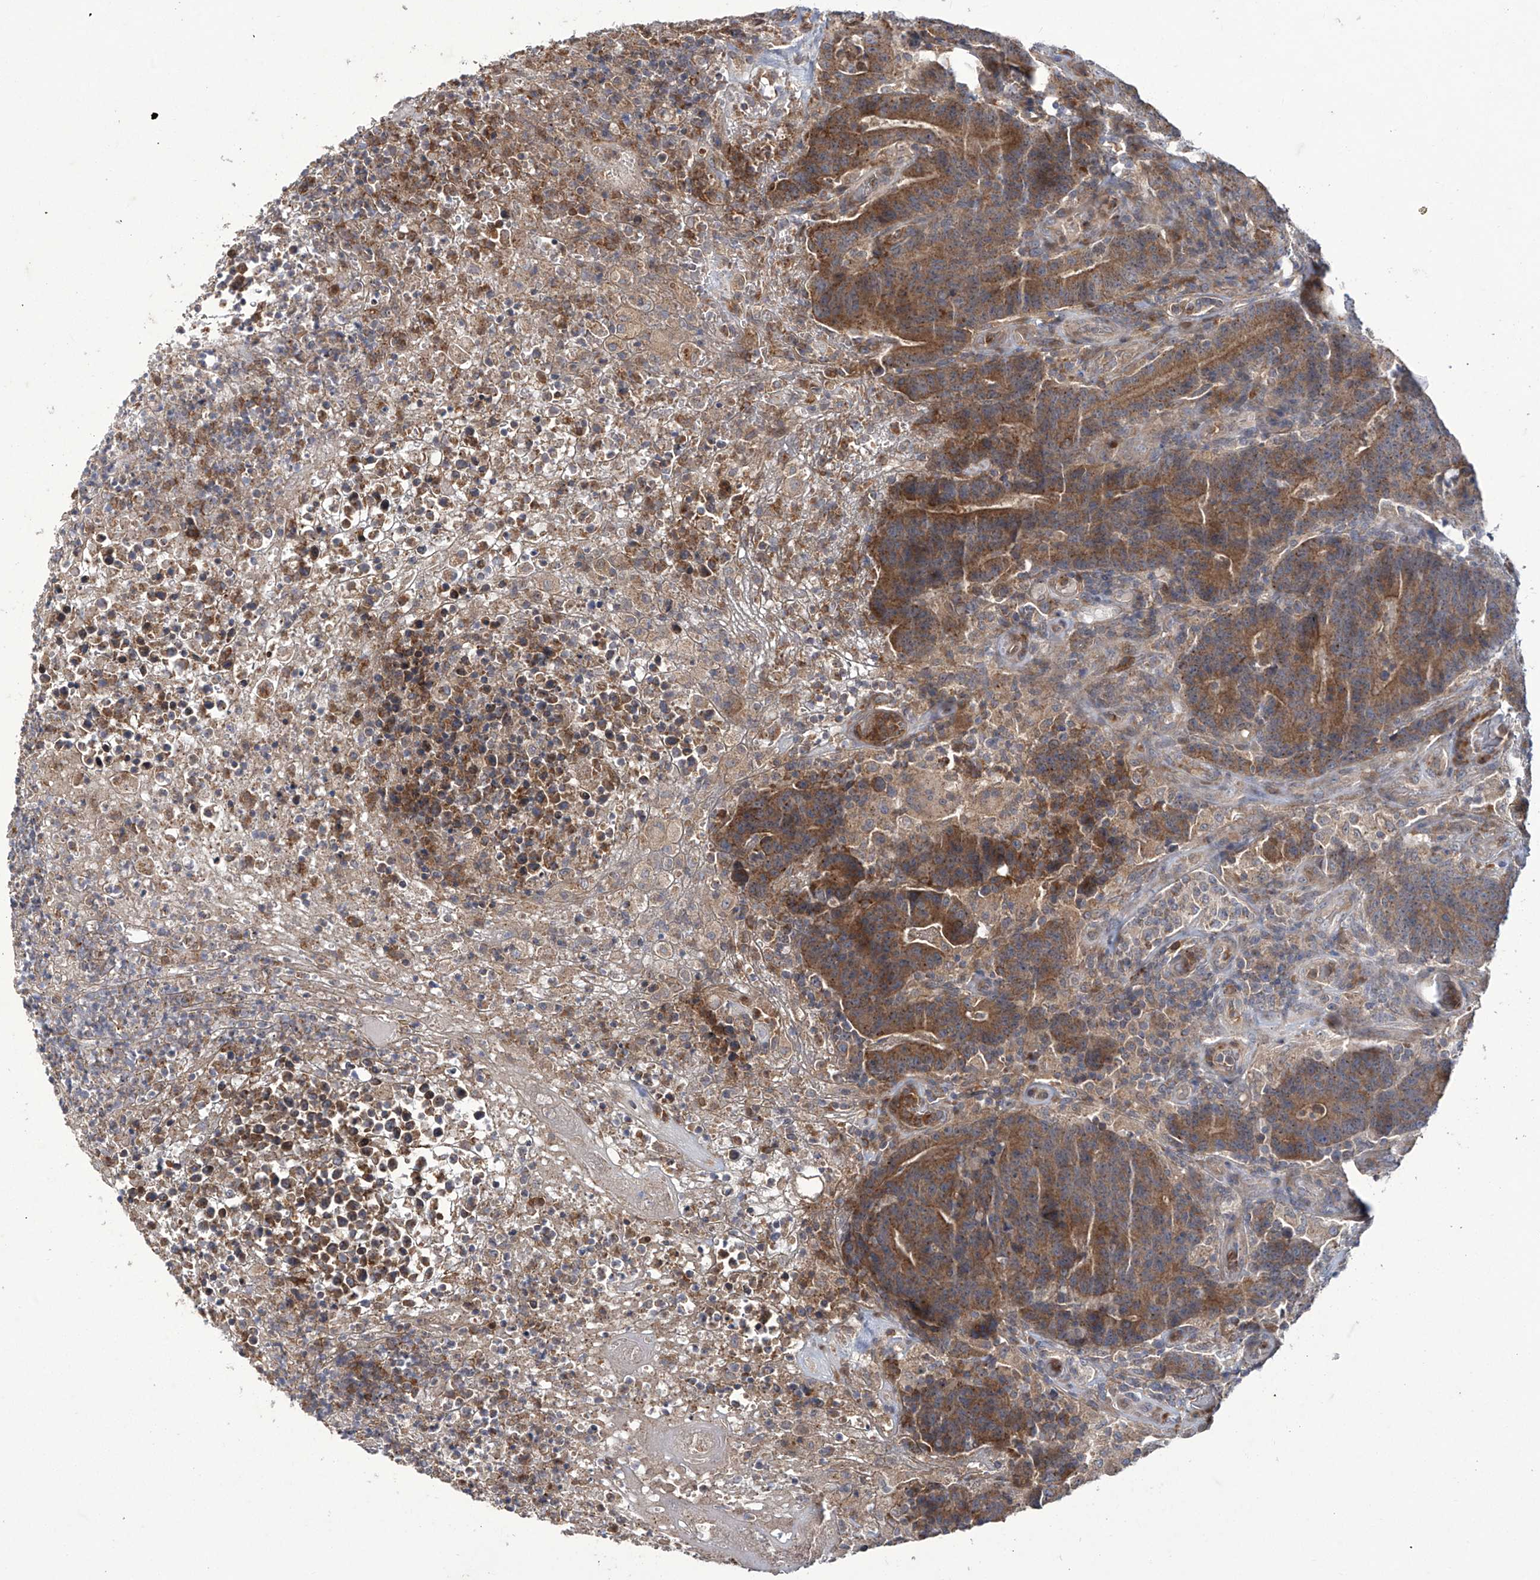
{"staining": {"intensity": "moderate", "quantity": ">75%", "location": "cytoplasmic/membranous"}, "tissue": "colorectal cancer", "cell_type": "Tumor cells", "image_type": "cancer", "snomed": [{"axis": "morphology", "description": "Normal tissue, NOS"}, {"axis": "morphology", "description": "Adenocarcinoma, NOS"}, {"axis": "topography", "description": "Colon"}], "caption": "The photomicrograph exhibits a brown stain indicating the presence of a protein in the cytoplasmic/membranous of tumor cells in colorectal cancer (adenocarcinoma).", "gene": "TRIM60", "patient": {"sex": "female", "age": 75}}